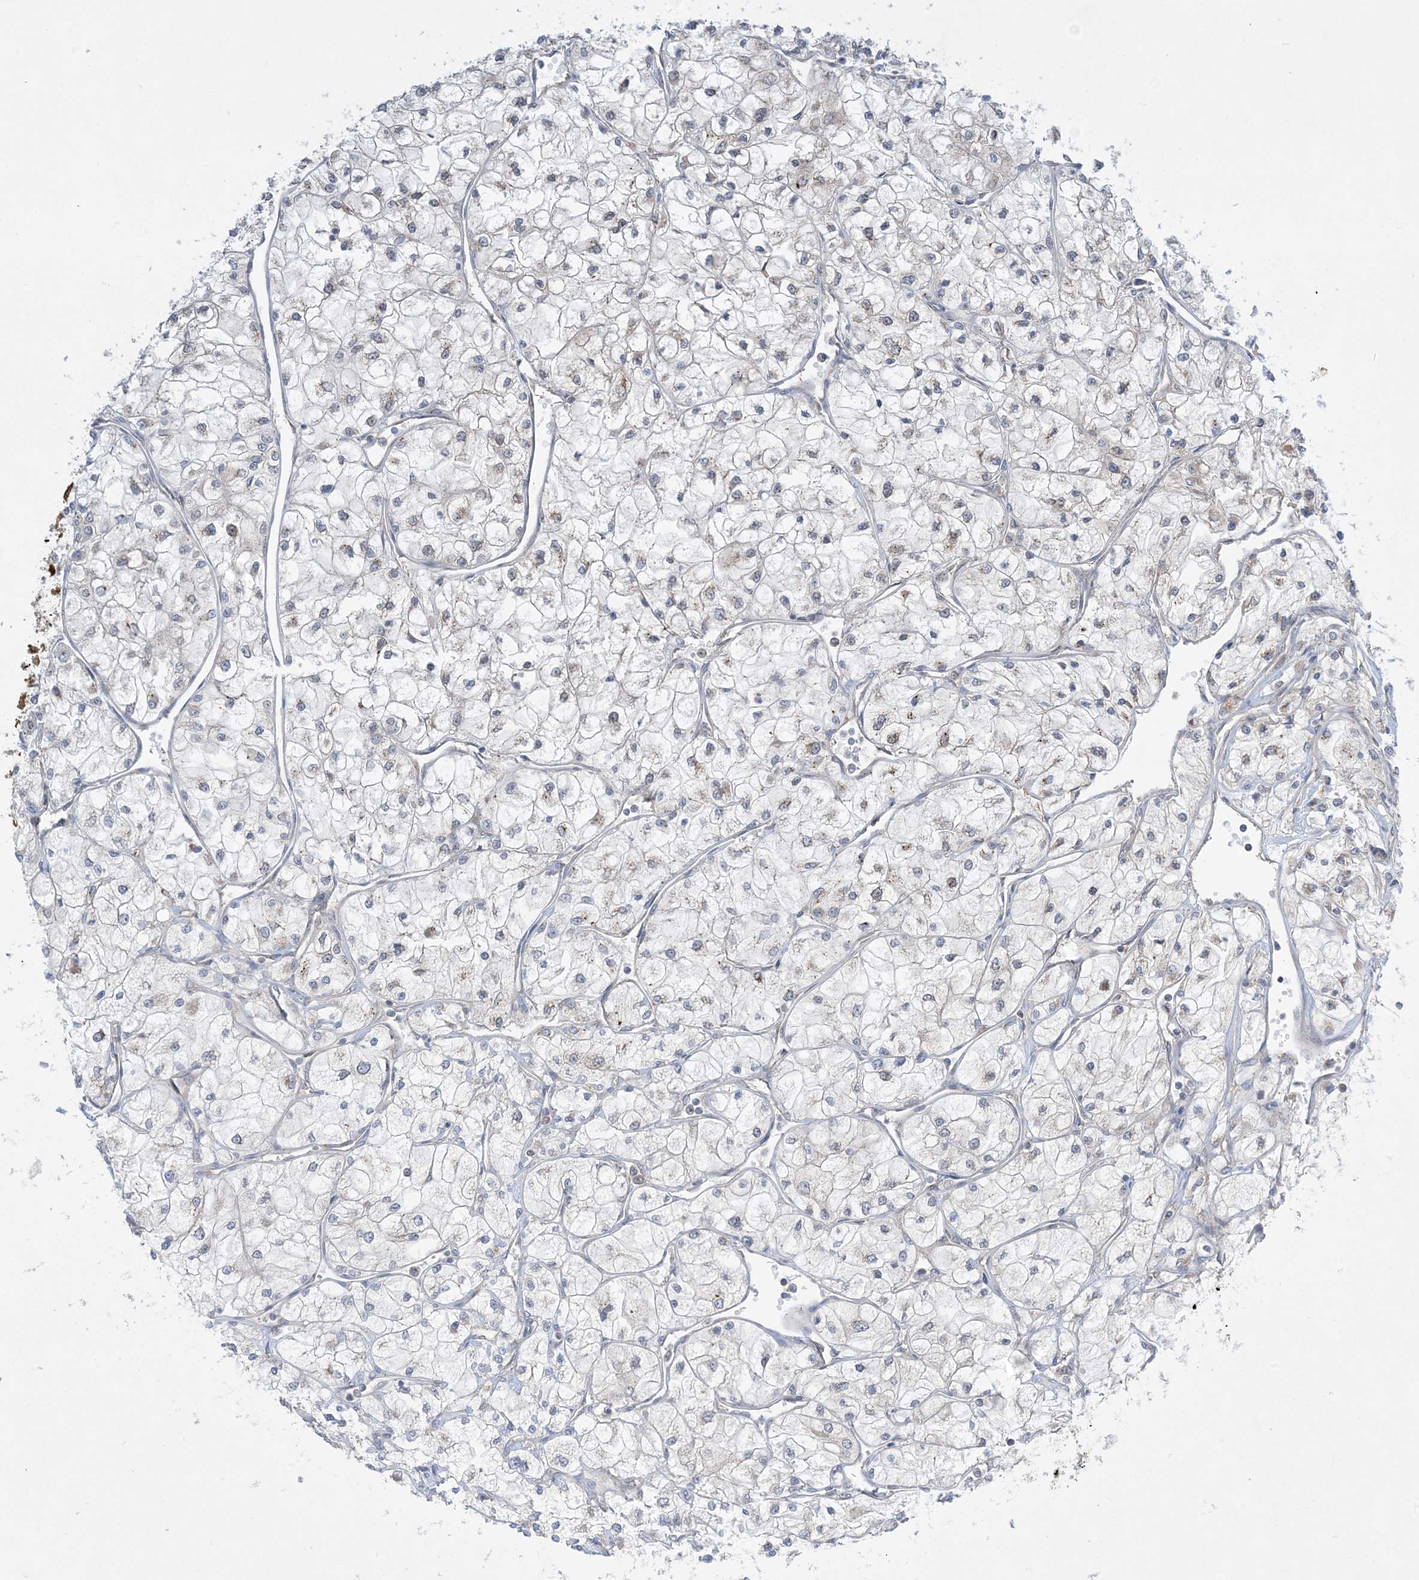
{"staining": {"intensity": "negative", "quantity": "none", "location": "none"}, "tissue": "renal cancer", "cell_type": "Tumor cells", "image_type": "cancer", "snomed": [{"axis": "morphology", "description": "Adenocarcinoma, NOS"}, {"axis": "topography", "description": "Kidney"}], "caption": "Micrograph shows no significant protein positivity in tumor cells of adenocarcinoma (renal). (Immunohistochemistry, brightfield microscopy, high magnification).", "gene": "RPP40", "patient": {"sex": "male", "age": 80}}